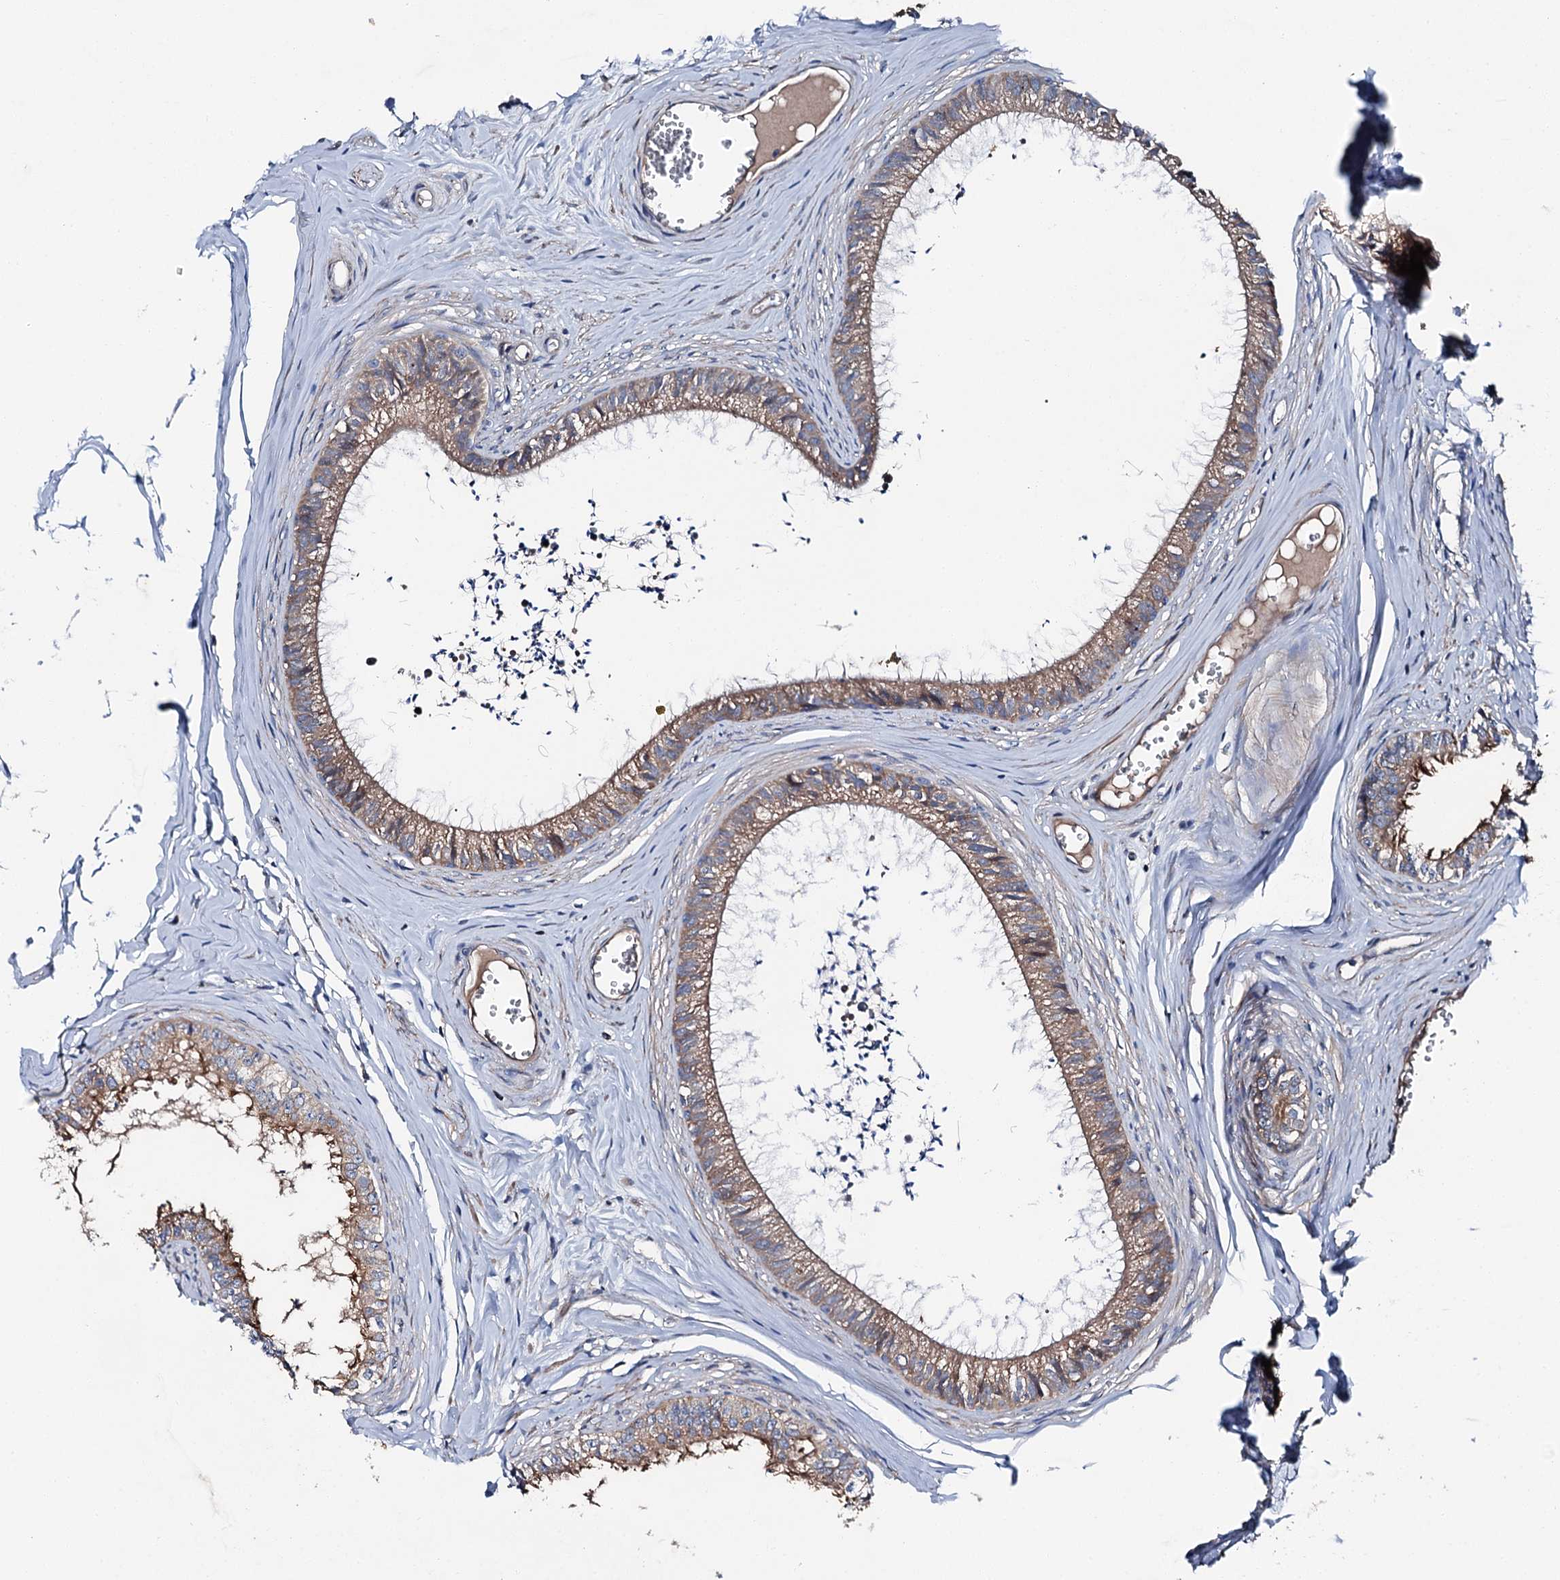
{"staining": {"intensity": "moderate", "quantity": ">75%", "location": "cytoplasmic/membranous"}, "tissue": "epididymis", "cell_type": "Glandular cells", "image_type": "normal", "snomed": [{"axis": "morphology", "description": "Normal tissue, NOS"}, {"axis": "topography", "description": "Epididymis"}], "caption": "A medium amount of moderate cytoplasmic/membranous expression is appreciated in about >75% of glandular cells in normal epididymis.", "gene": "SLC22A25", "patient": {"sex": "male", "age": 36}}